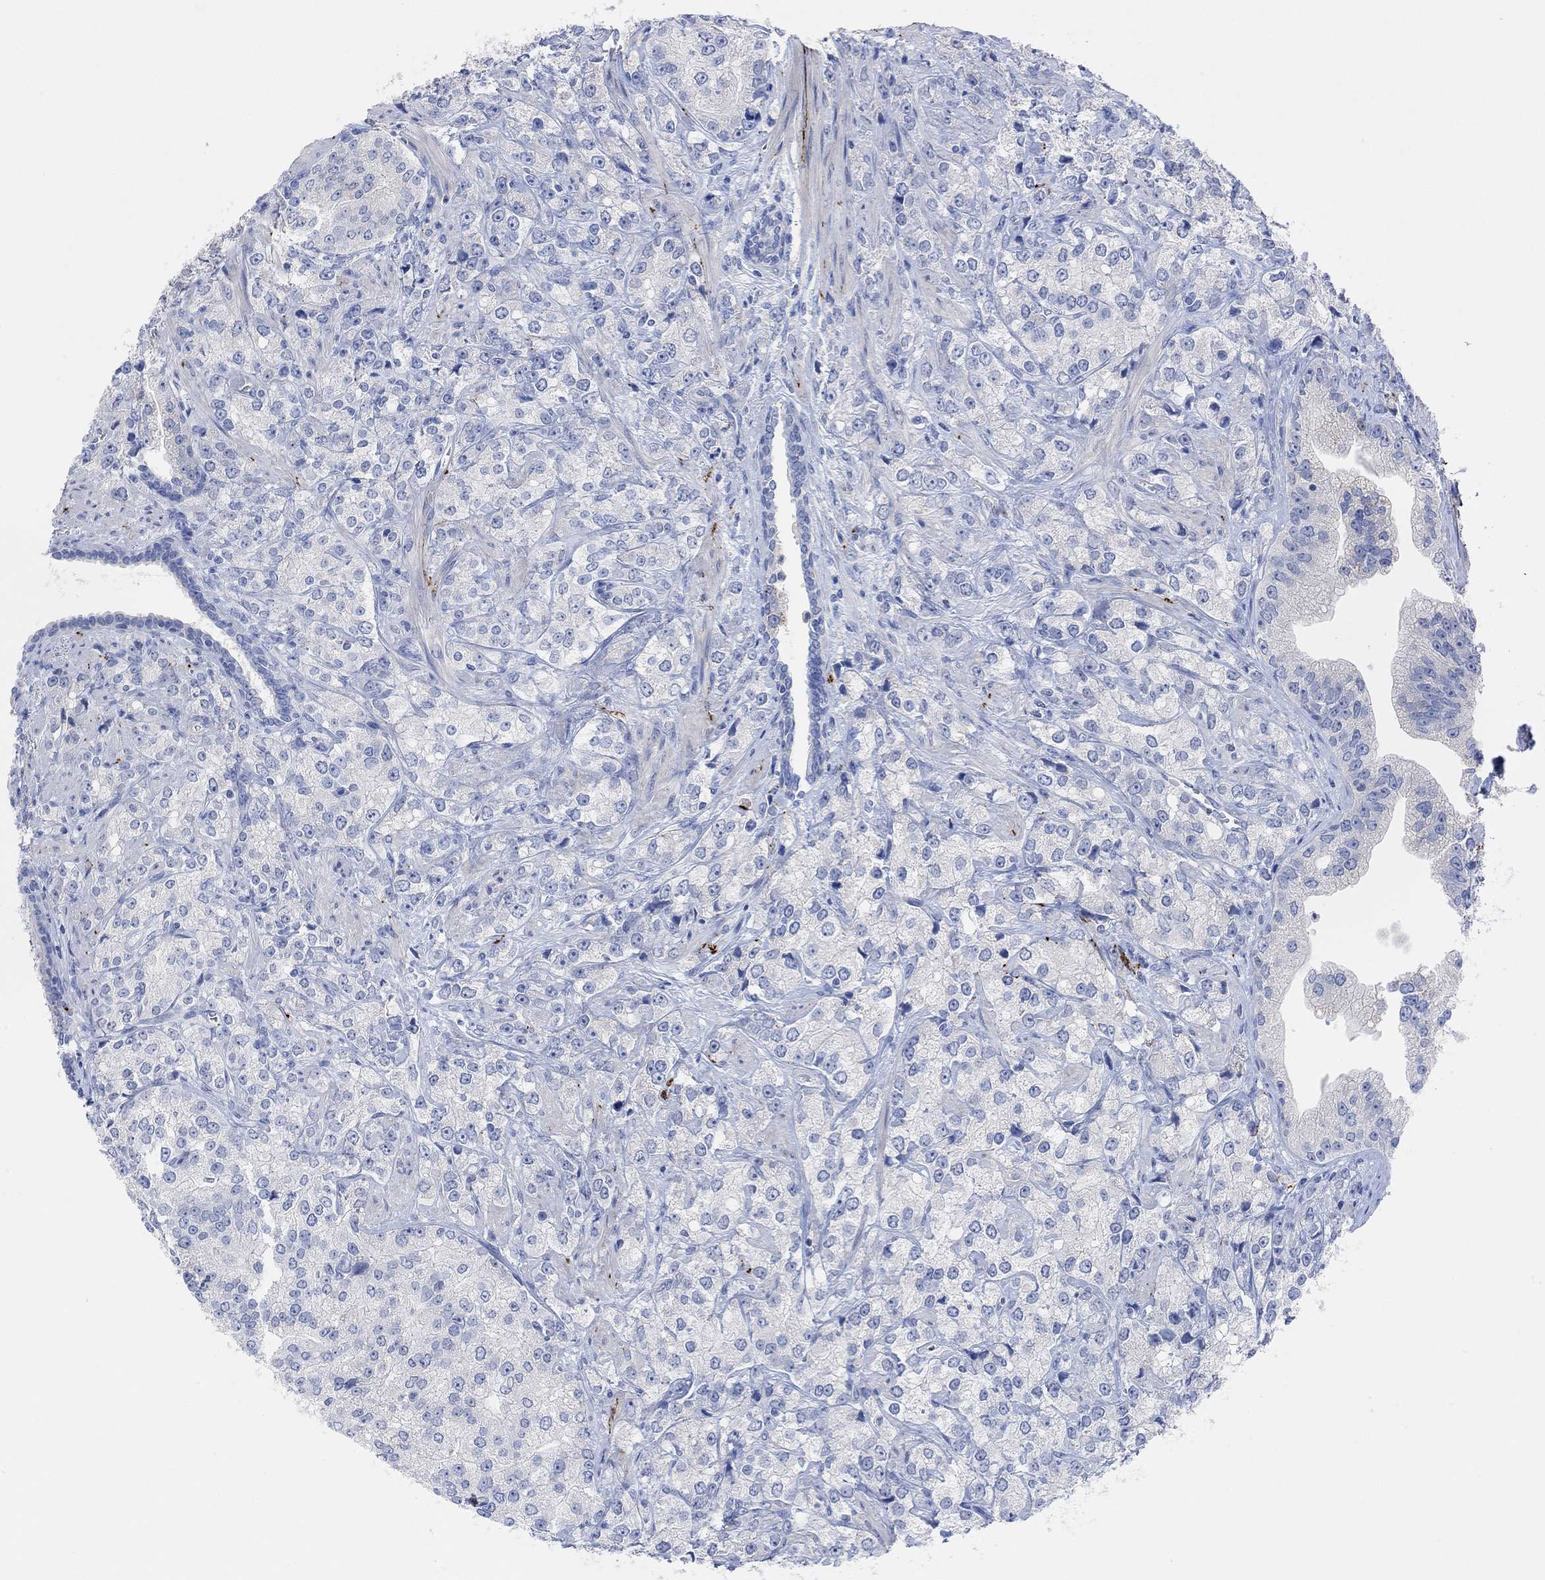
{"staining": {"intensity": "negative", "quantity": "none", "location": "none"}, "tissue": "prostate cancer", "cell_type": "Tumor cells", "image_type": "cancer", "snomed": [{"axis": "morphology", "description": "Adenocarcinoma, NOS"}, {"axis": "topography", "description": "Prostate and seminal vesicle, NOS"}, {"axis": "topography", "description": "Prostate"}], "caption": "Prostate cancer stained for a protein using IHC reveals no positivity tumor cells.", "gene": "VAT1L", "patient": {"sex": "male", "age": 68}}